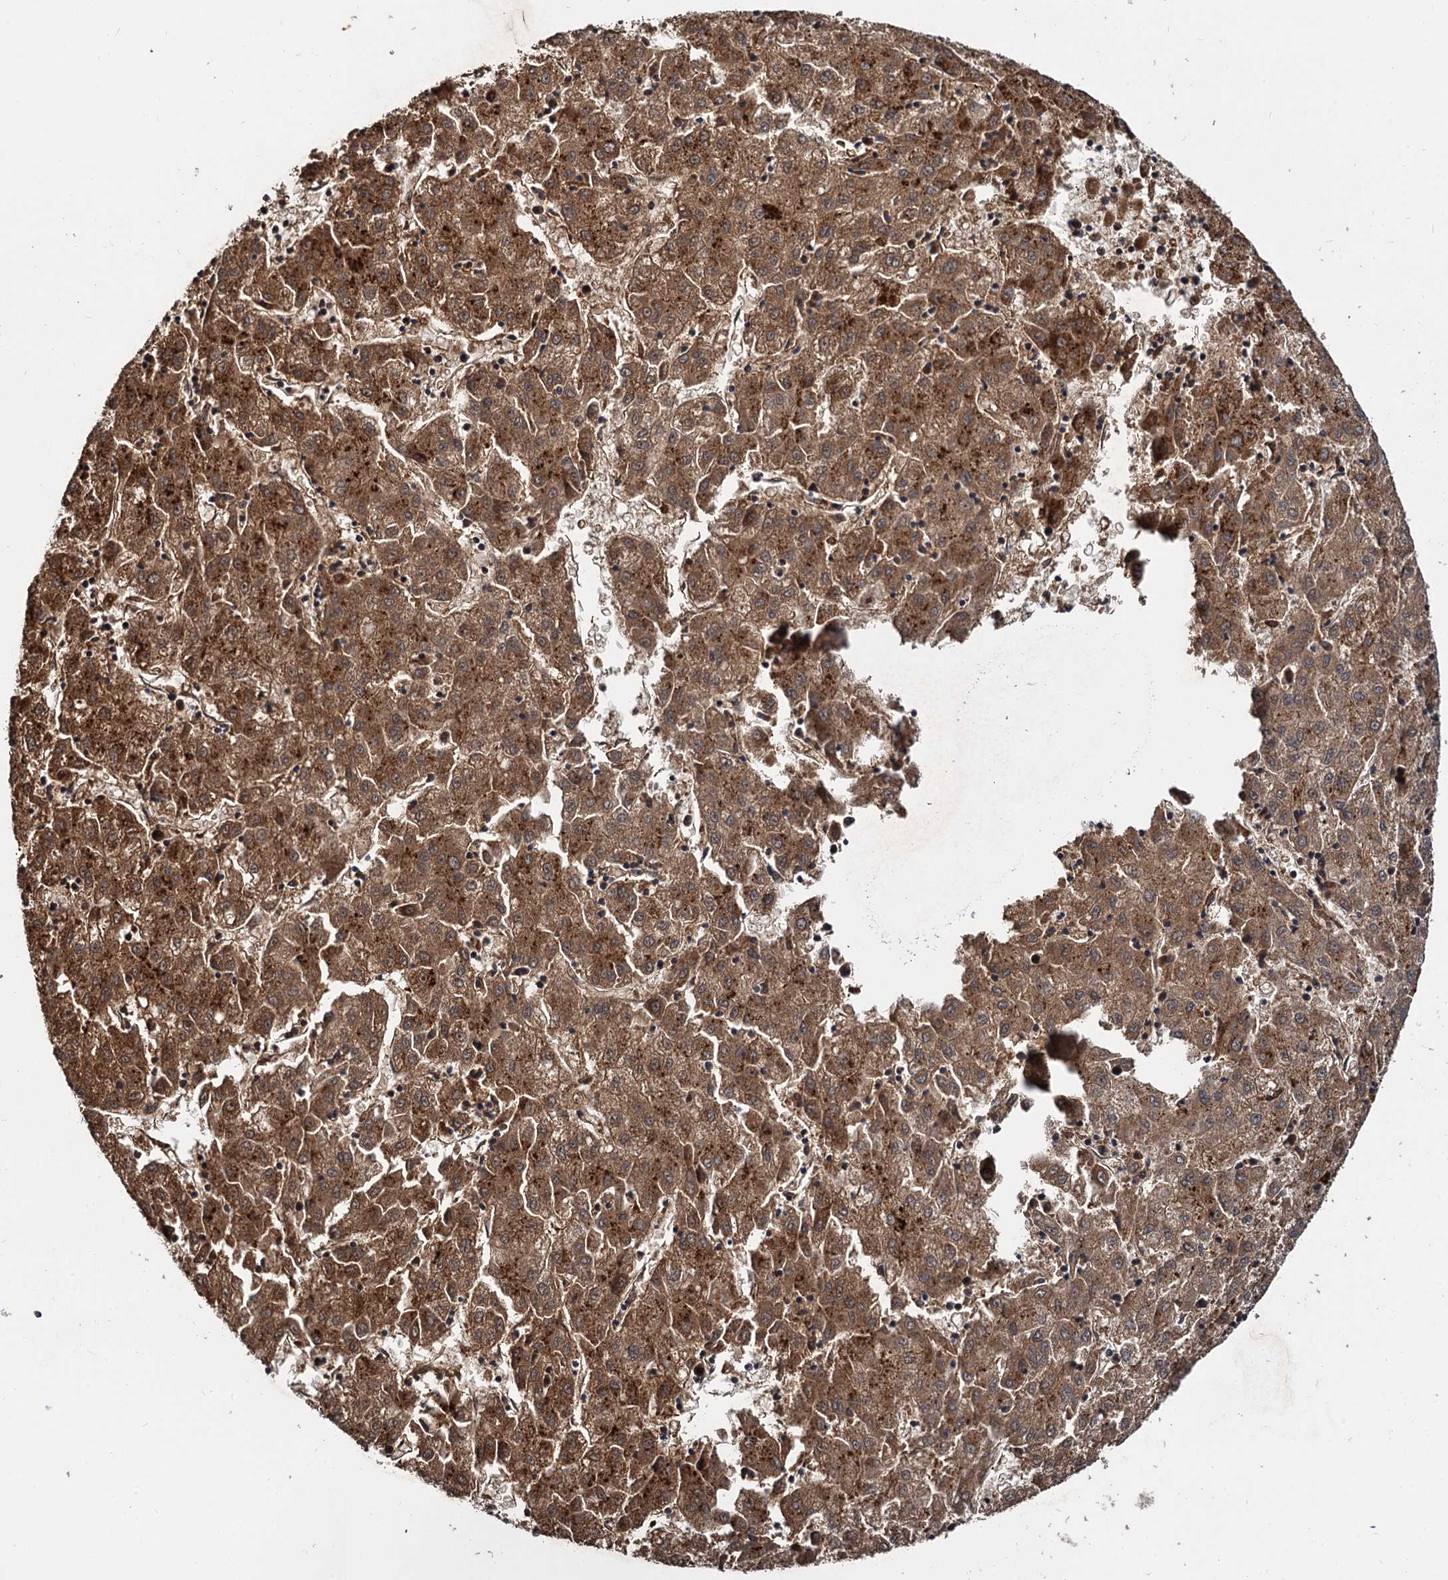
{"staining": {"intensity": "moderate", "quantity": ">75%", "location": "cytoplasmic/membranous"}, "tissue": "liver cancer", "cell_type": "Tumor cells", "image_type": "cancer", "snomed": [{"axis": "morphology", "description": "Carcinoma, Hepatocellular, NOS"}, {"axis": "topography", "description": "Liver"}], "caption": "High-power microscopy captured an IHC histopathology image of hepatocellular carcinoma (liver), revealing moderate cytoplasmic/membranous expression in approximately >75% of tumor cells.", "gene": "CEP192", "patient": {"sex": "male", "age": 72}}